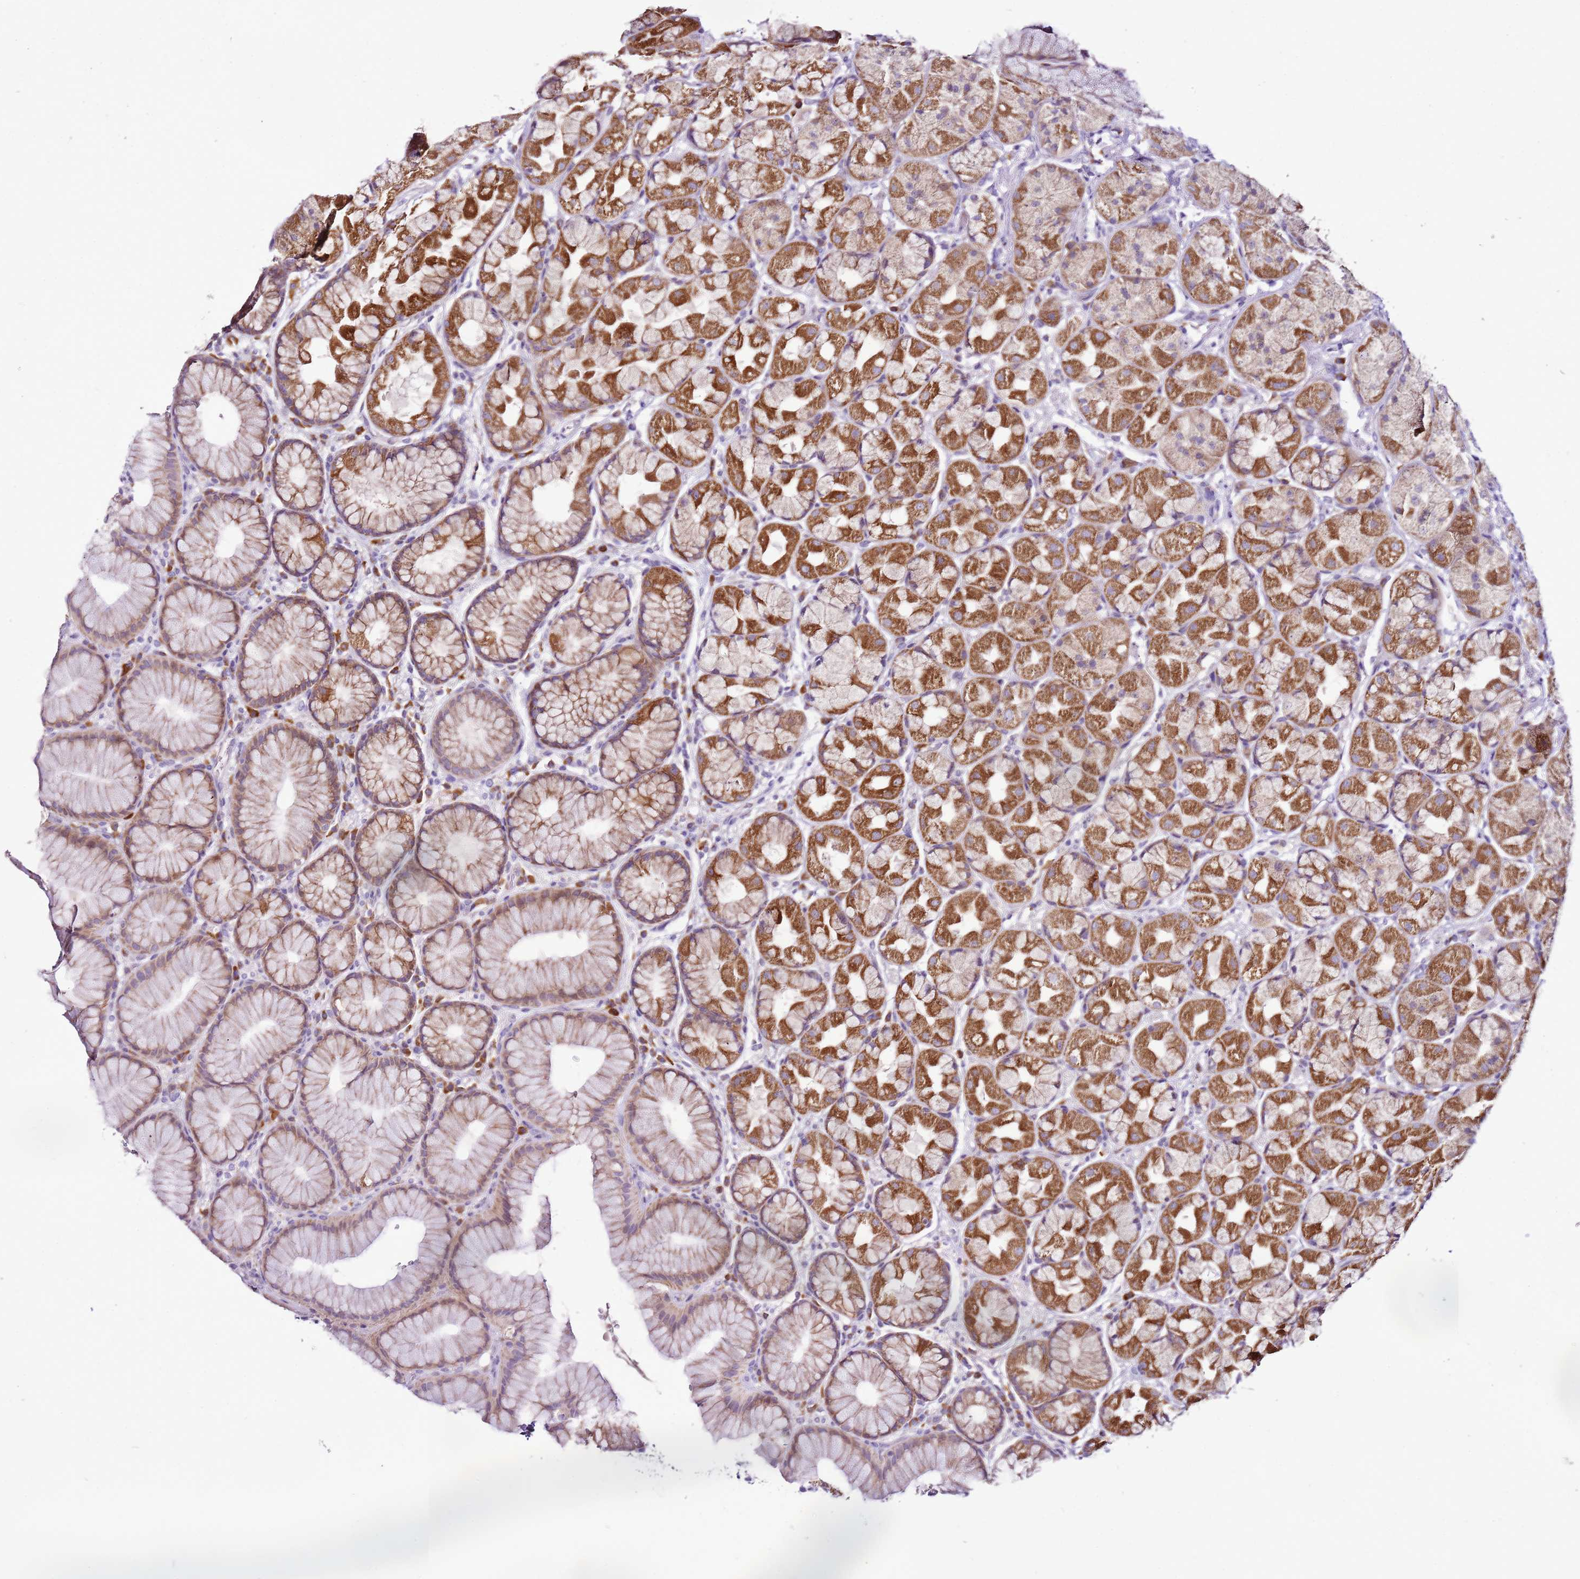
{"staining": {"intensity": "strong", "quantity": "25%-75%", "location": "cytoplasmic/membranous"}, "tissue": "stomach", "cell_type": "Glandular cells", "image_type": "normal", "snomed": [{"axis": "morphology", "description": "Normal tissue, NOS"}, {"axis": "topography", "description": "Stomach"}], "caption": "A photomicrograph of stomach stained for a protein demonstrates strong cytoplasmic/membranous brown staining in glandular cells. Nuclei are stained in blue.", "gene": "MRPL36", "patient": {"sex": "male", "age": 57}}